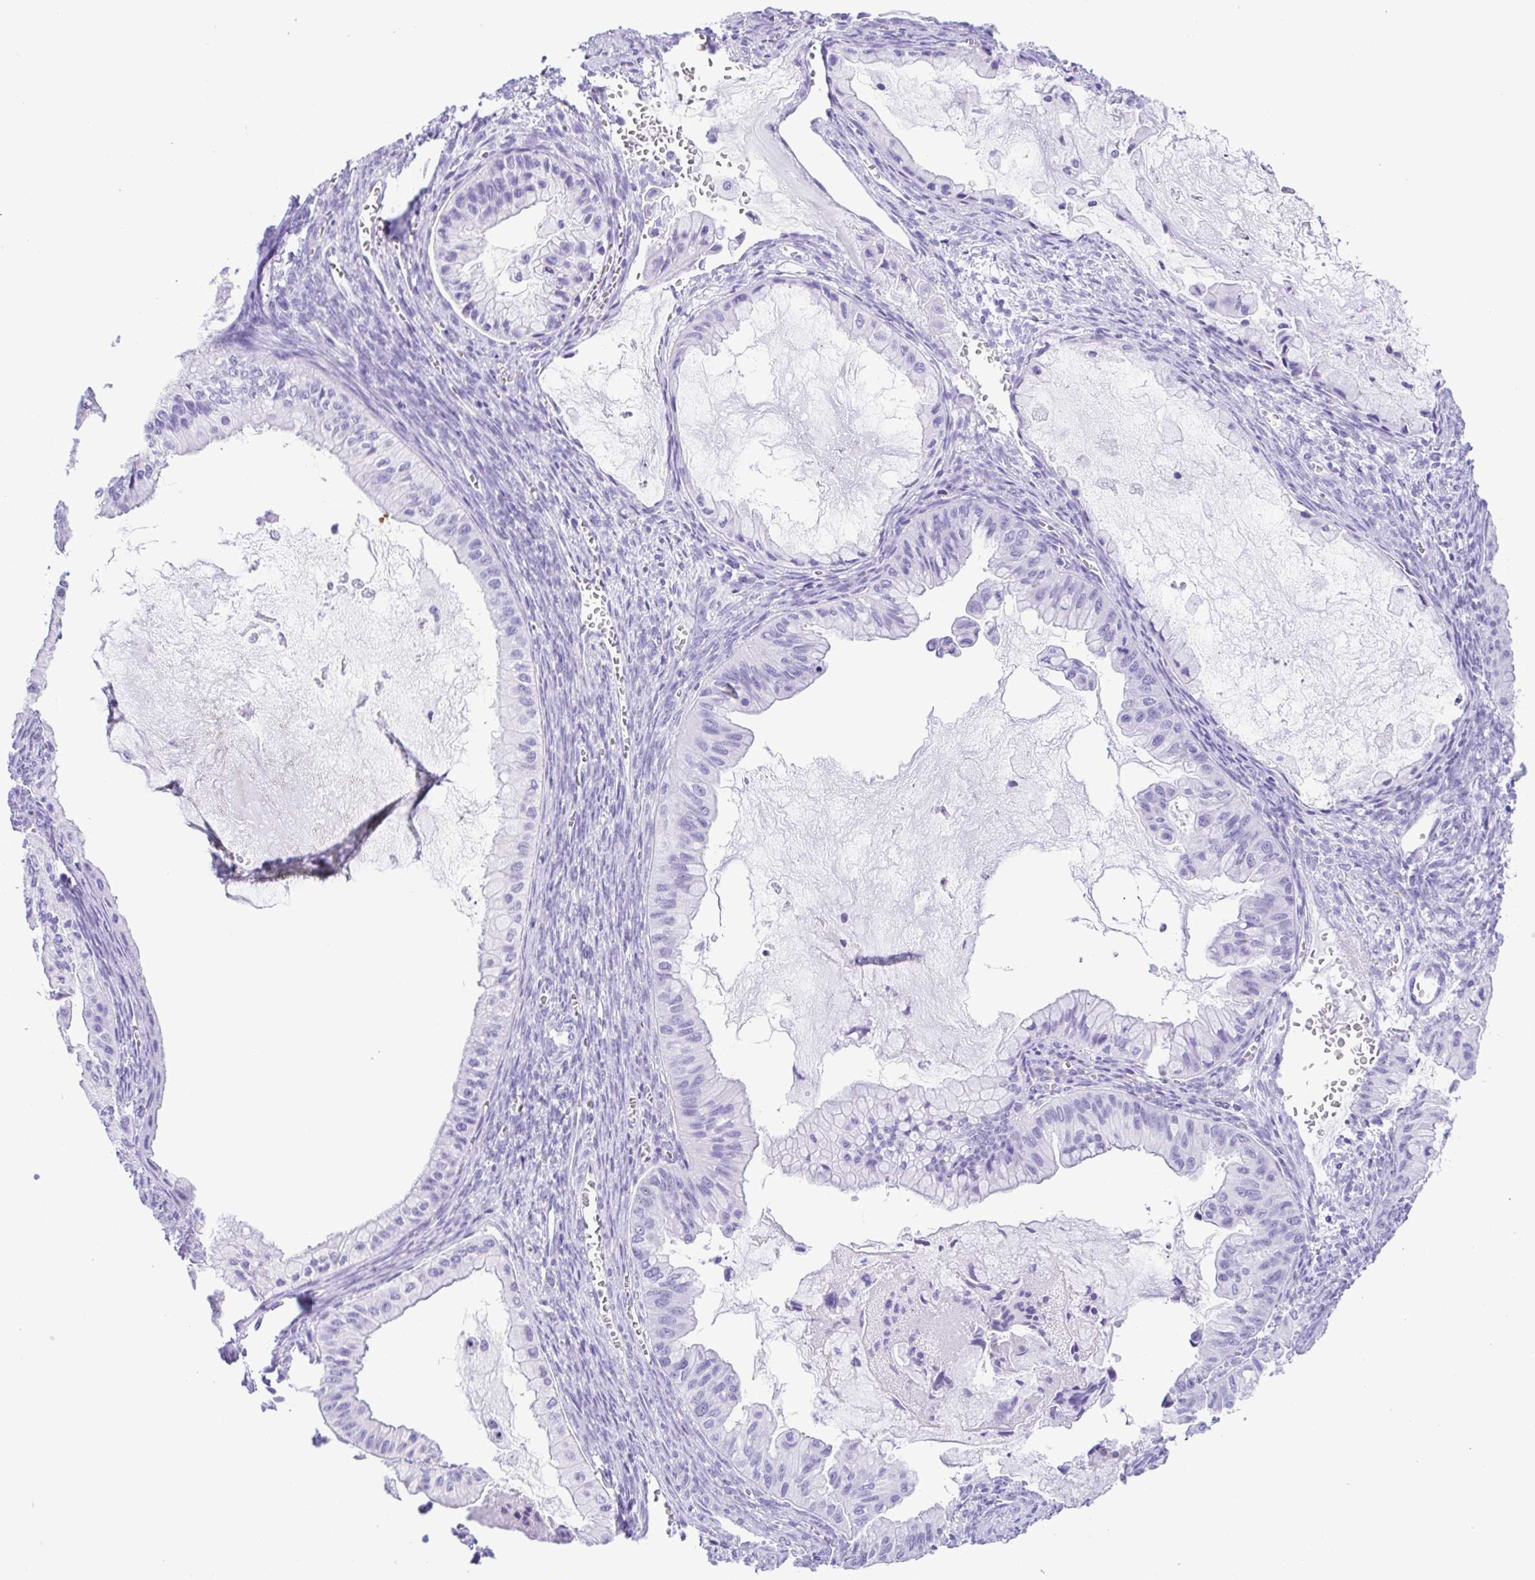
{"staining": {"intensity": "negative", "quantity": "none", "location": "none"}, "tissue": "ovarian cancer", "cell_type": "Tumor cells", "image_type": "cancer", "snomed": [{"axis": "morphology", "description": "Cystadenocarcinoma, mucinous, NOS"}, {"axis": "topography", "description": "Ovary"}], "caption": "Protein analysis of ovarian cancer displays no significant staining in tumor cells.", "gene": "ERP27", "patient": {"sex": "female", "age": 72}}